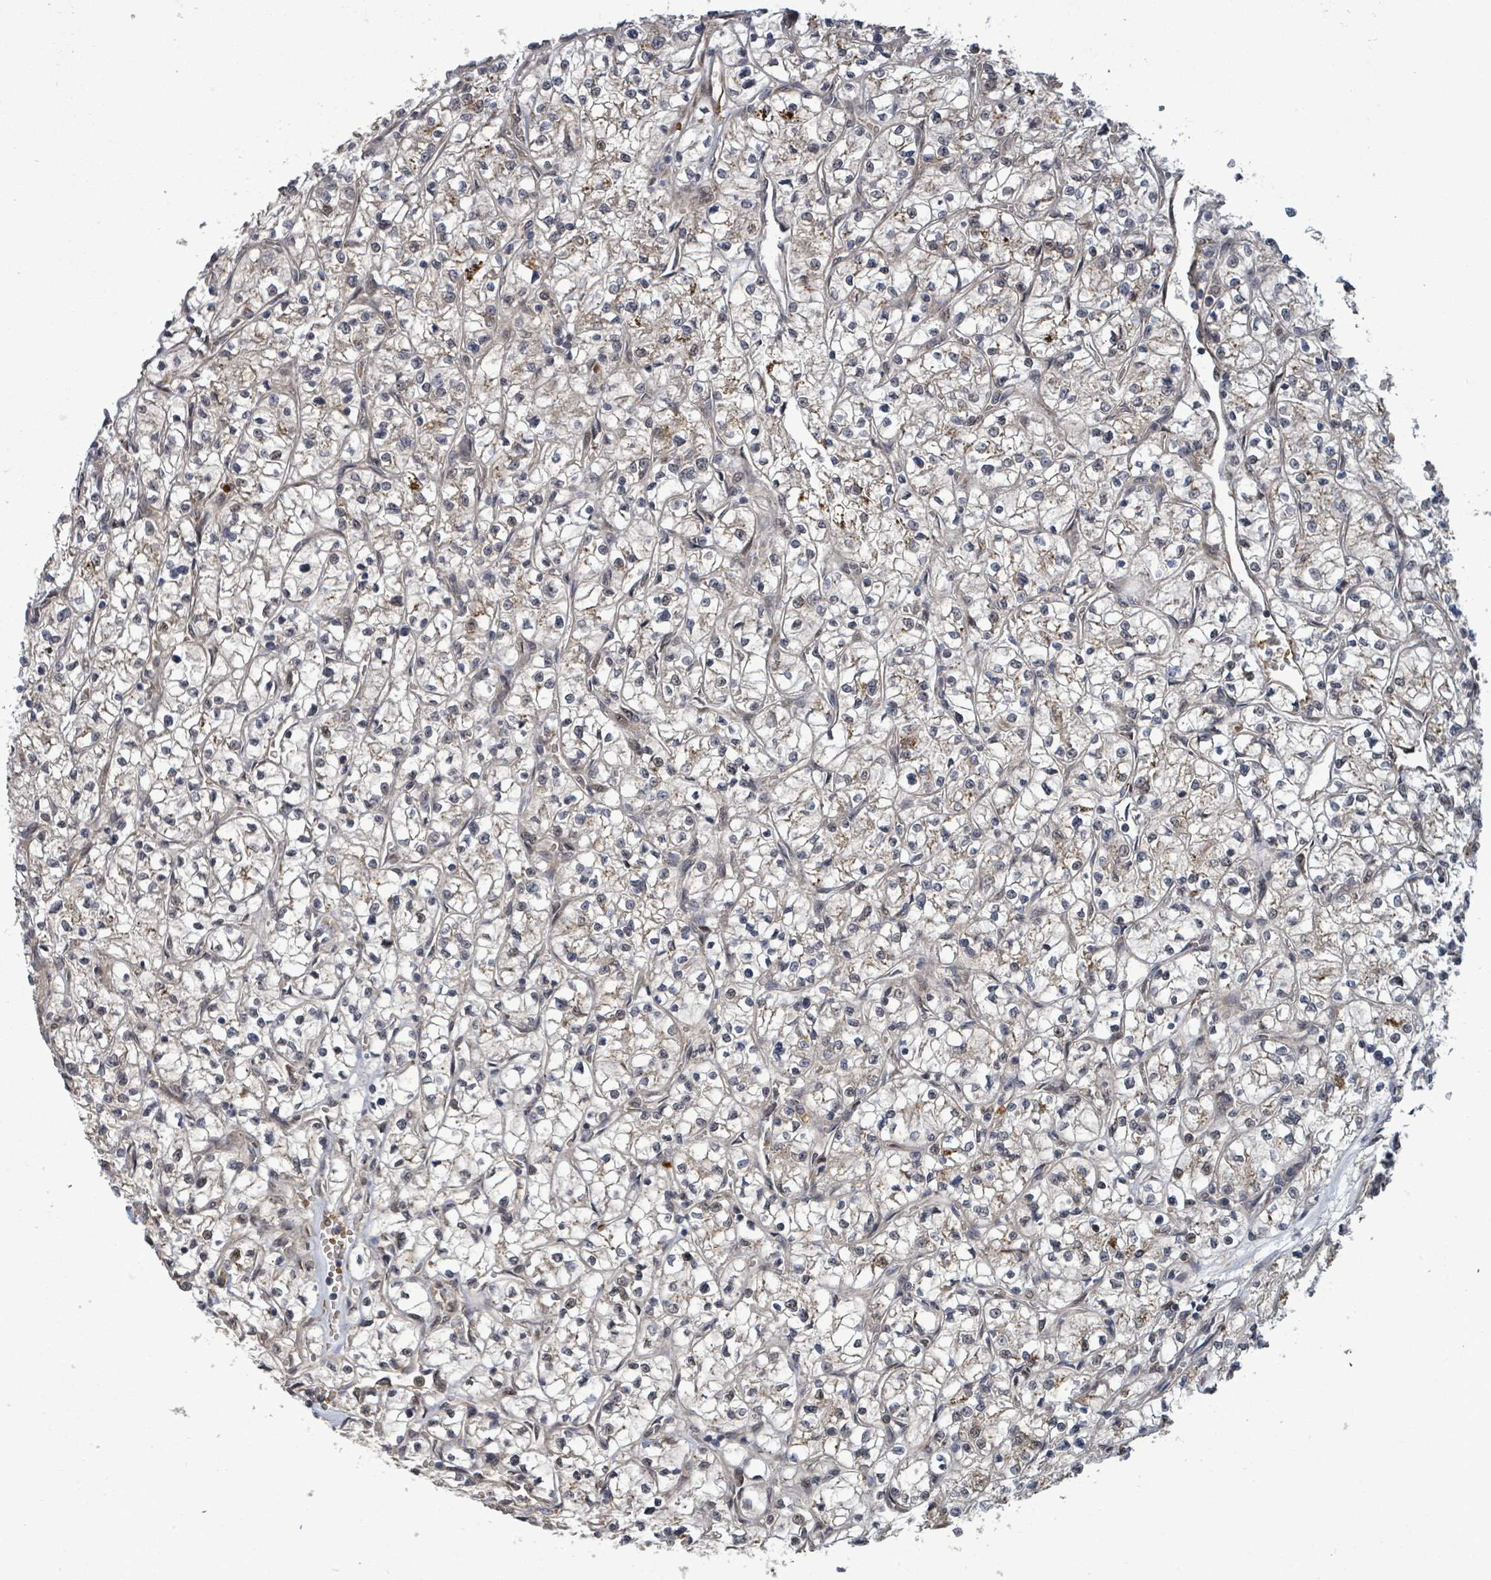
{"staining": {"intensity": "moderate", "quantity": "<25%", "location": "cytoplasmic/membranous"}, "tissue": "renal cancer", "cell_type": "Tumor cells", "image_type": "cancer", "snomed": [{"axis": "morphology", "description": "Adenocarcinoma, NOS"}, {"axis": "topography", "description": "Kidney"}], "caption": "A high-resolution image shows immunohistochemistry staining of renal adenocarcinoma, which exhibits moderate cytoplasmic/membranous staining in approximately <25% of tumor cells.", "gene": "PATZ1", "patient": {"sex": "female", "age": 64}}